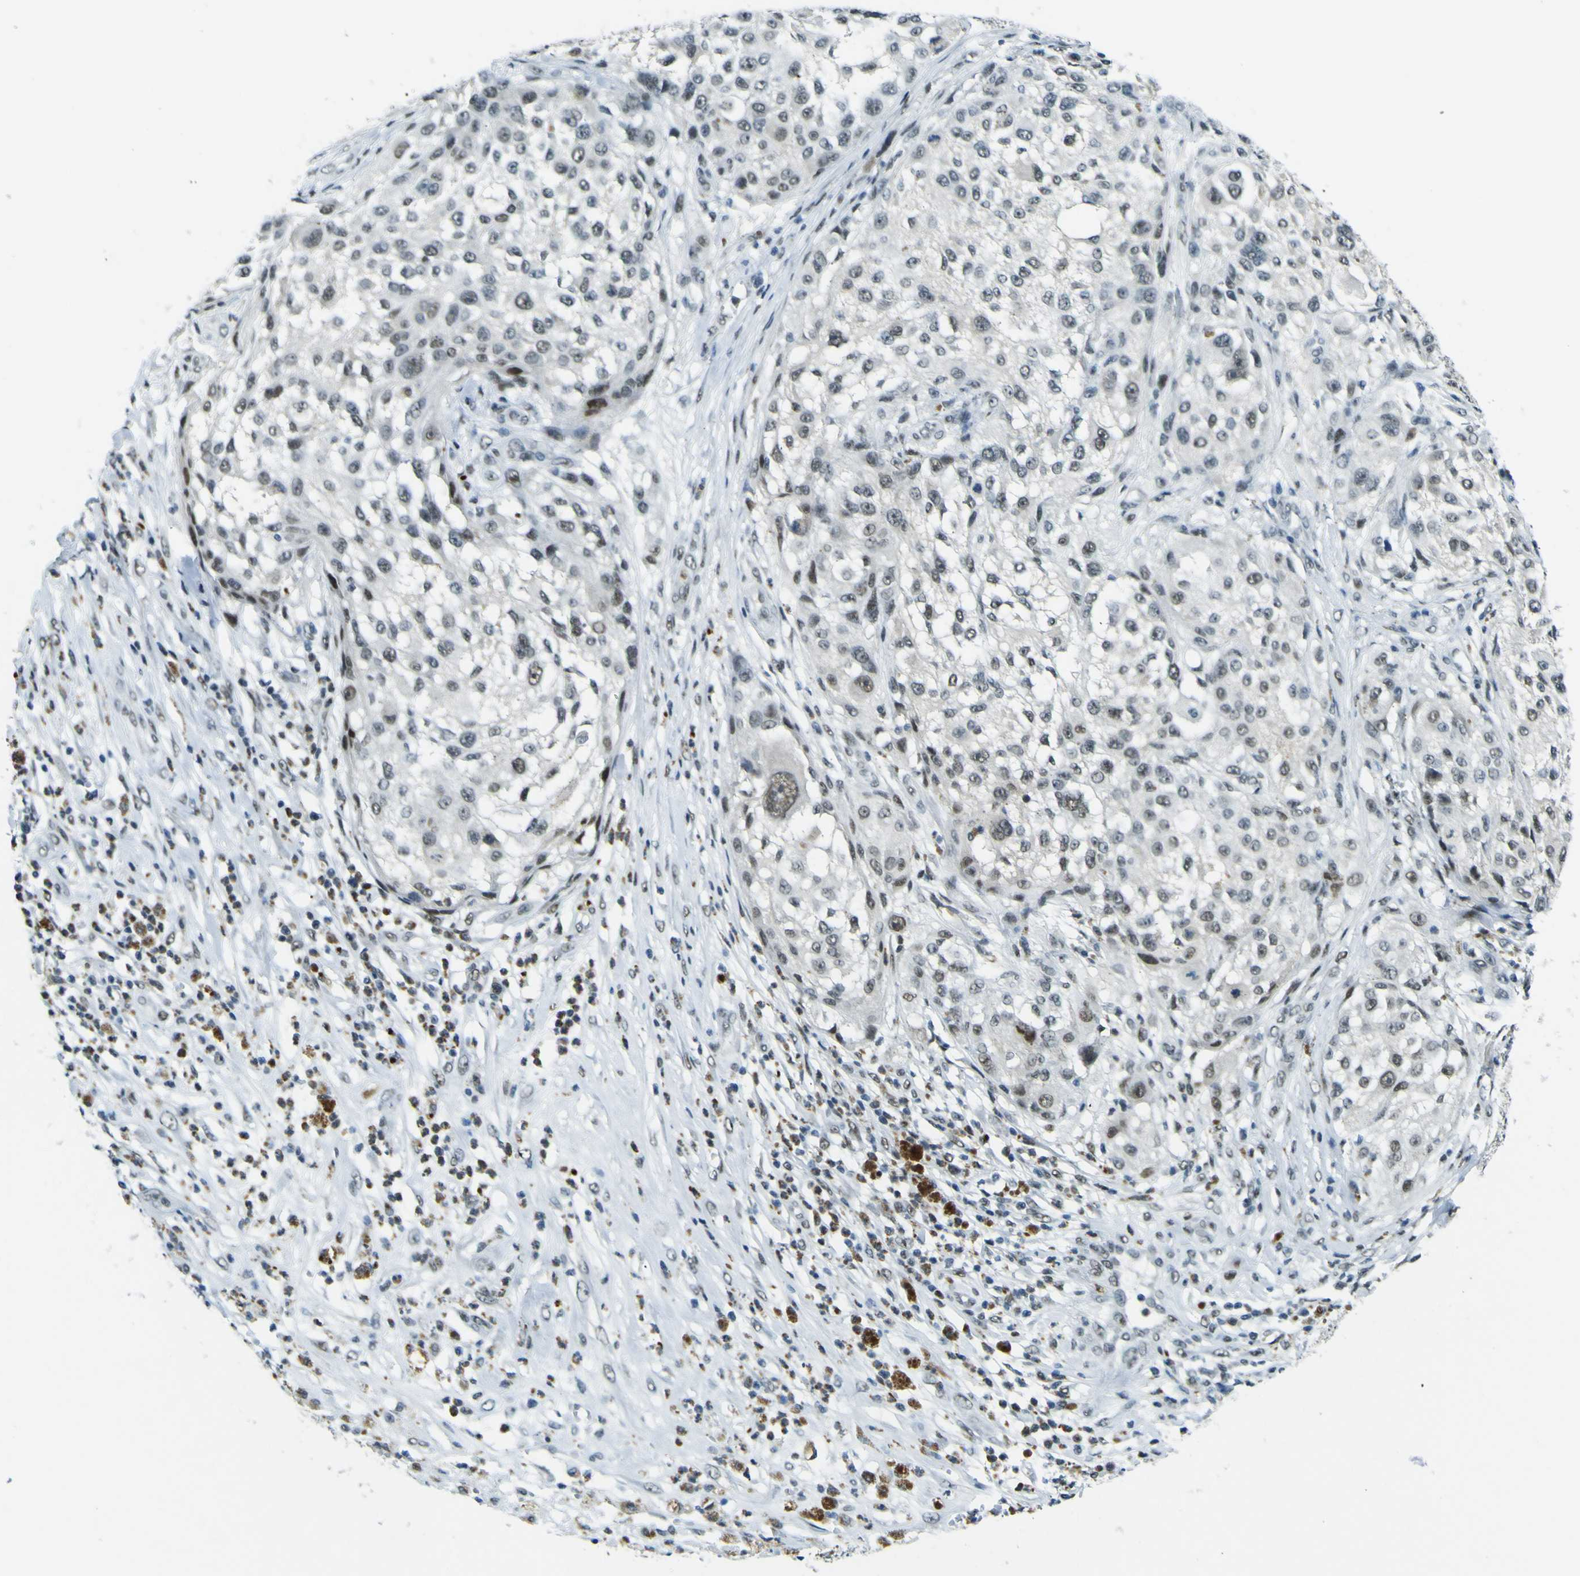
{"staining": {"intensity": "weak", "quantity": "<25%", "location": "nuclear"}, "tissue": "melanoma", "cell_type": "Tumor cells", "image_type": "cancer", "snomed": [{"axis": "morphology", "description": "Necrosis, NOS"}, {"axis": "morphology", "description": "Malignant melanoma, NOS"}, {"axis": "topography", "description": "Skin"}], "caption": "The photomicrograph displays no significant positivity in tumor cells of malignant melanoma.", "gene": "CEBPG", "patient": {"sex": "female", "age": 87}}